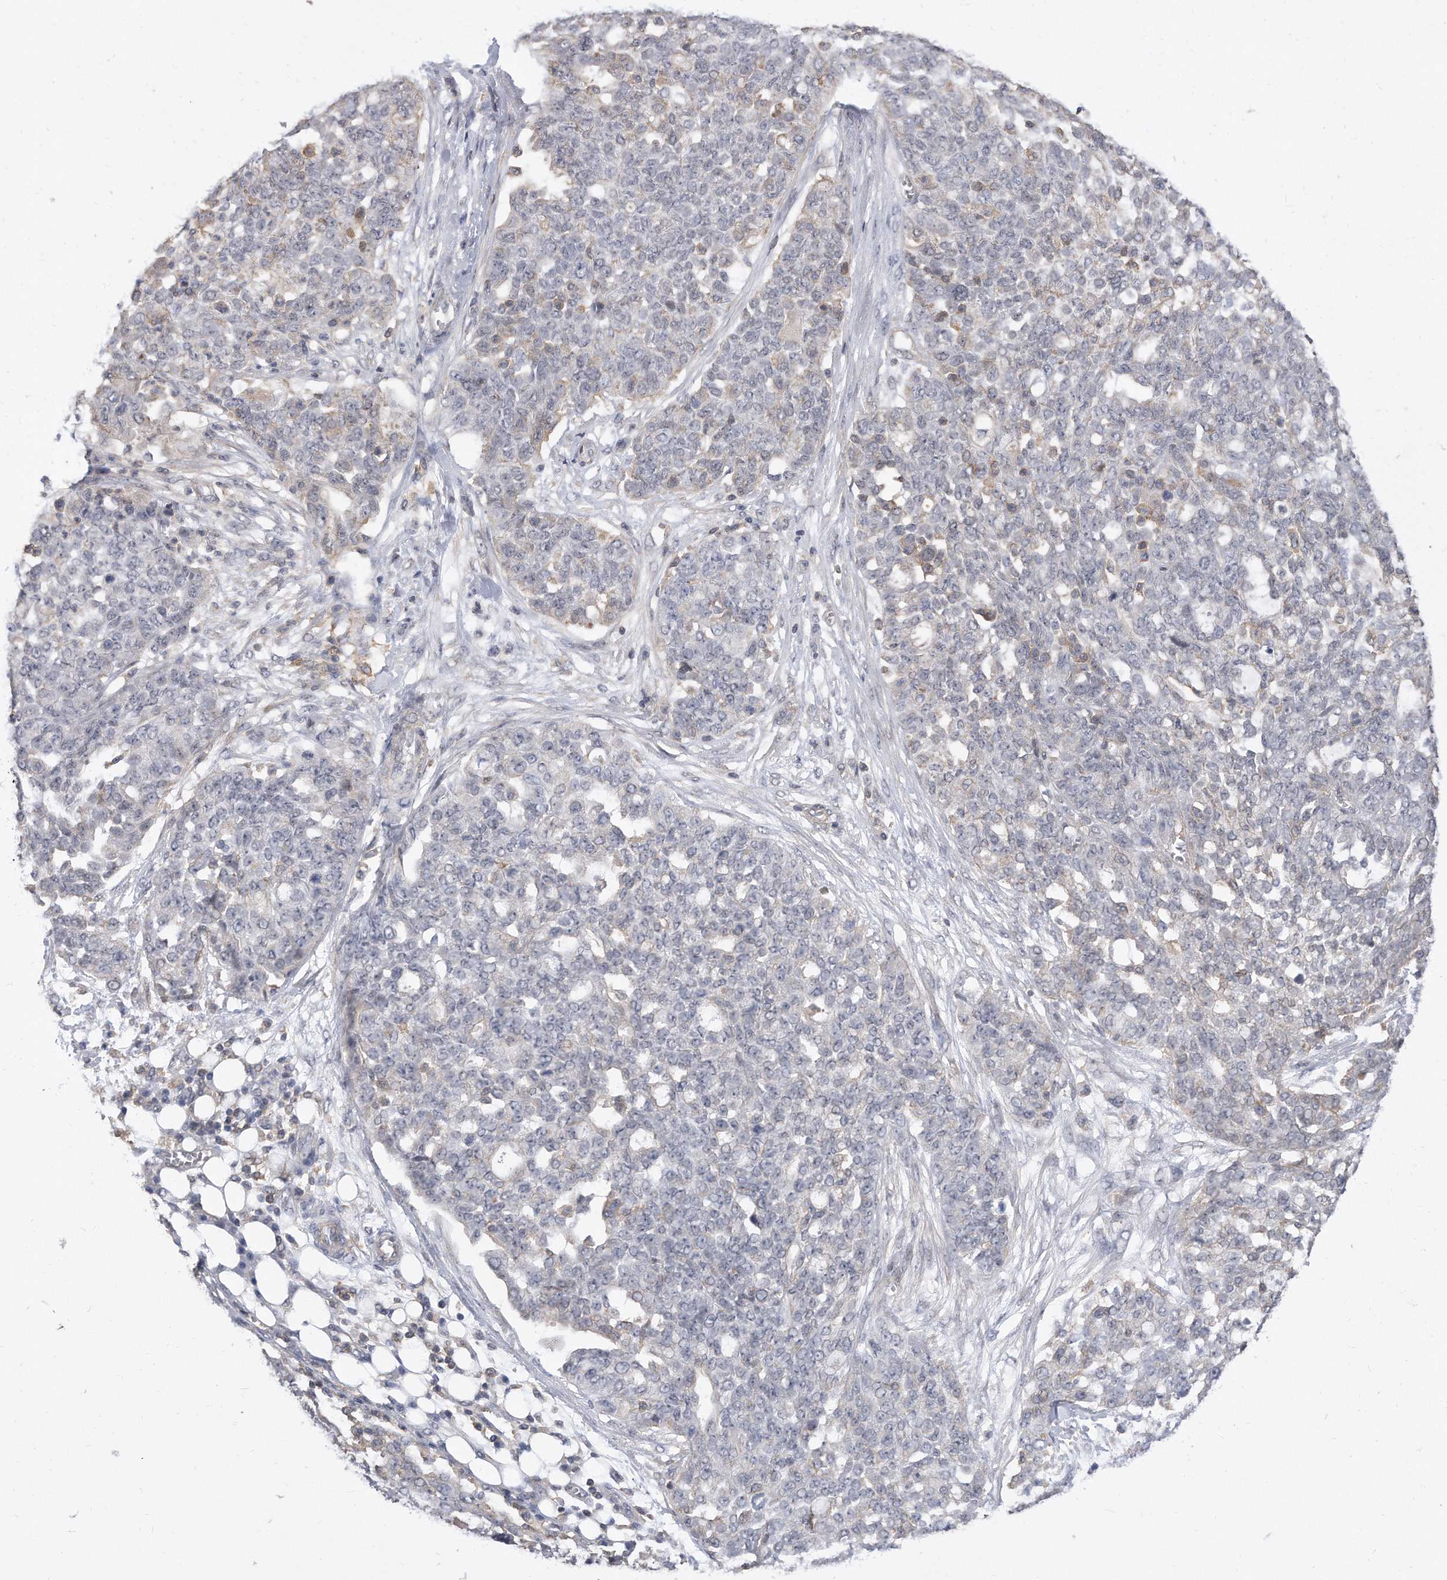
{"staining": {"intensity": "negative", "quantity": "none", "location": "none"}, "tissue": "ovarian cancer", "cell_type": "Tumor cells", "image_type": "cancer", "snomed": [{"axis": "morphology", "description": "Cystadenocarcinoma, serous, NOS"}, {"axis": "topography", "description": "Soft tissue"}, {"axis": "topography", "description": "Ovary"}], "caption": "Ovarian serous cystadenocarcinoma was stained to show a protein in brown. There is no significant expression in tumor cells.", "gene": "TCP1", "patient": {"sex": "female", "age": 57}}